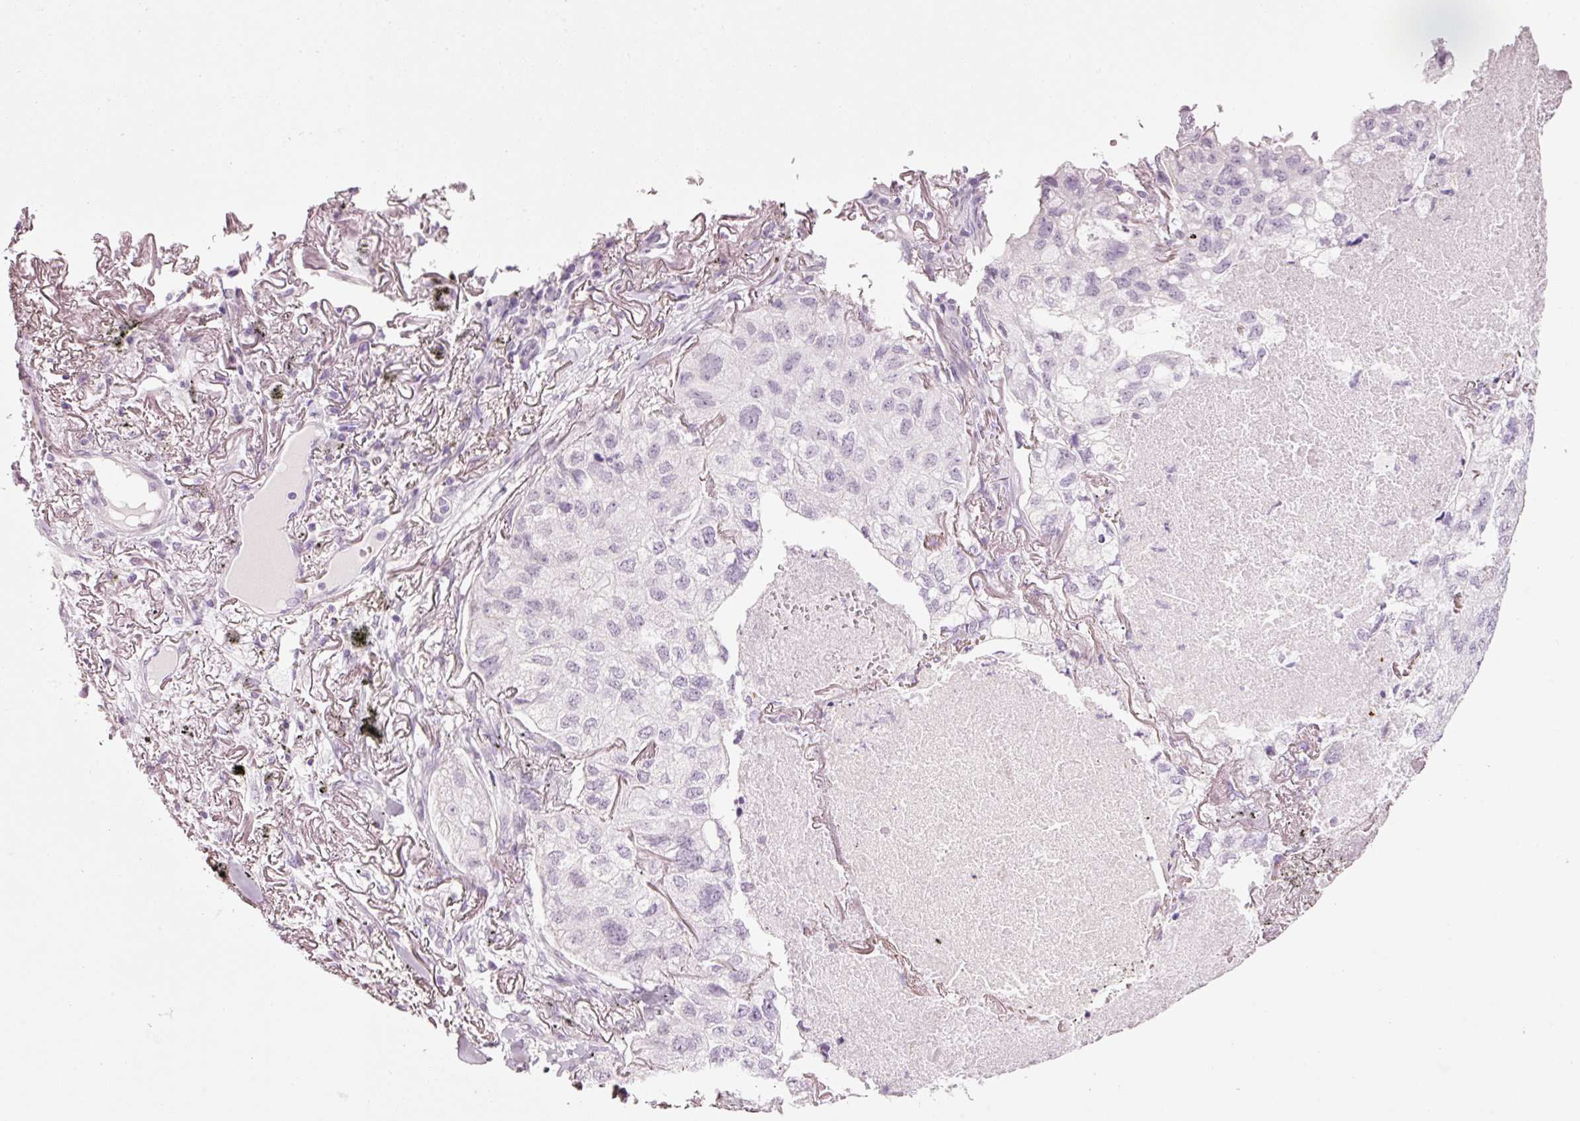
{"staining": {"intensity": "negative", "quantity": "none", "location": "none"}, "tissue": "lung cancer", "cell_type": "Tumor cells", "image_type": "cancer", "snomed": [{"axis": "morphology", "description": "Adenocarcinoma, NOS"}, {"axis": "topography", "description": "Lung"}], "caption": "Lung cancer was stained to show a protein in brown. There is no significant staining in tumor cells. (DAB immunohistochemistry visualized using brightfield microscopy, high magnification).", "gene": "ANKRD20A1", "patient": {"sex": "male", "age": 65}}